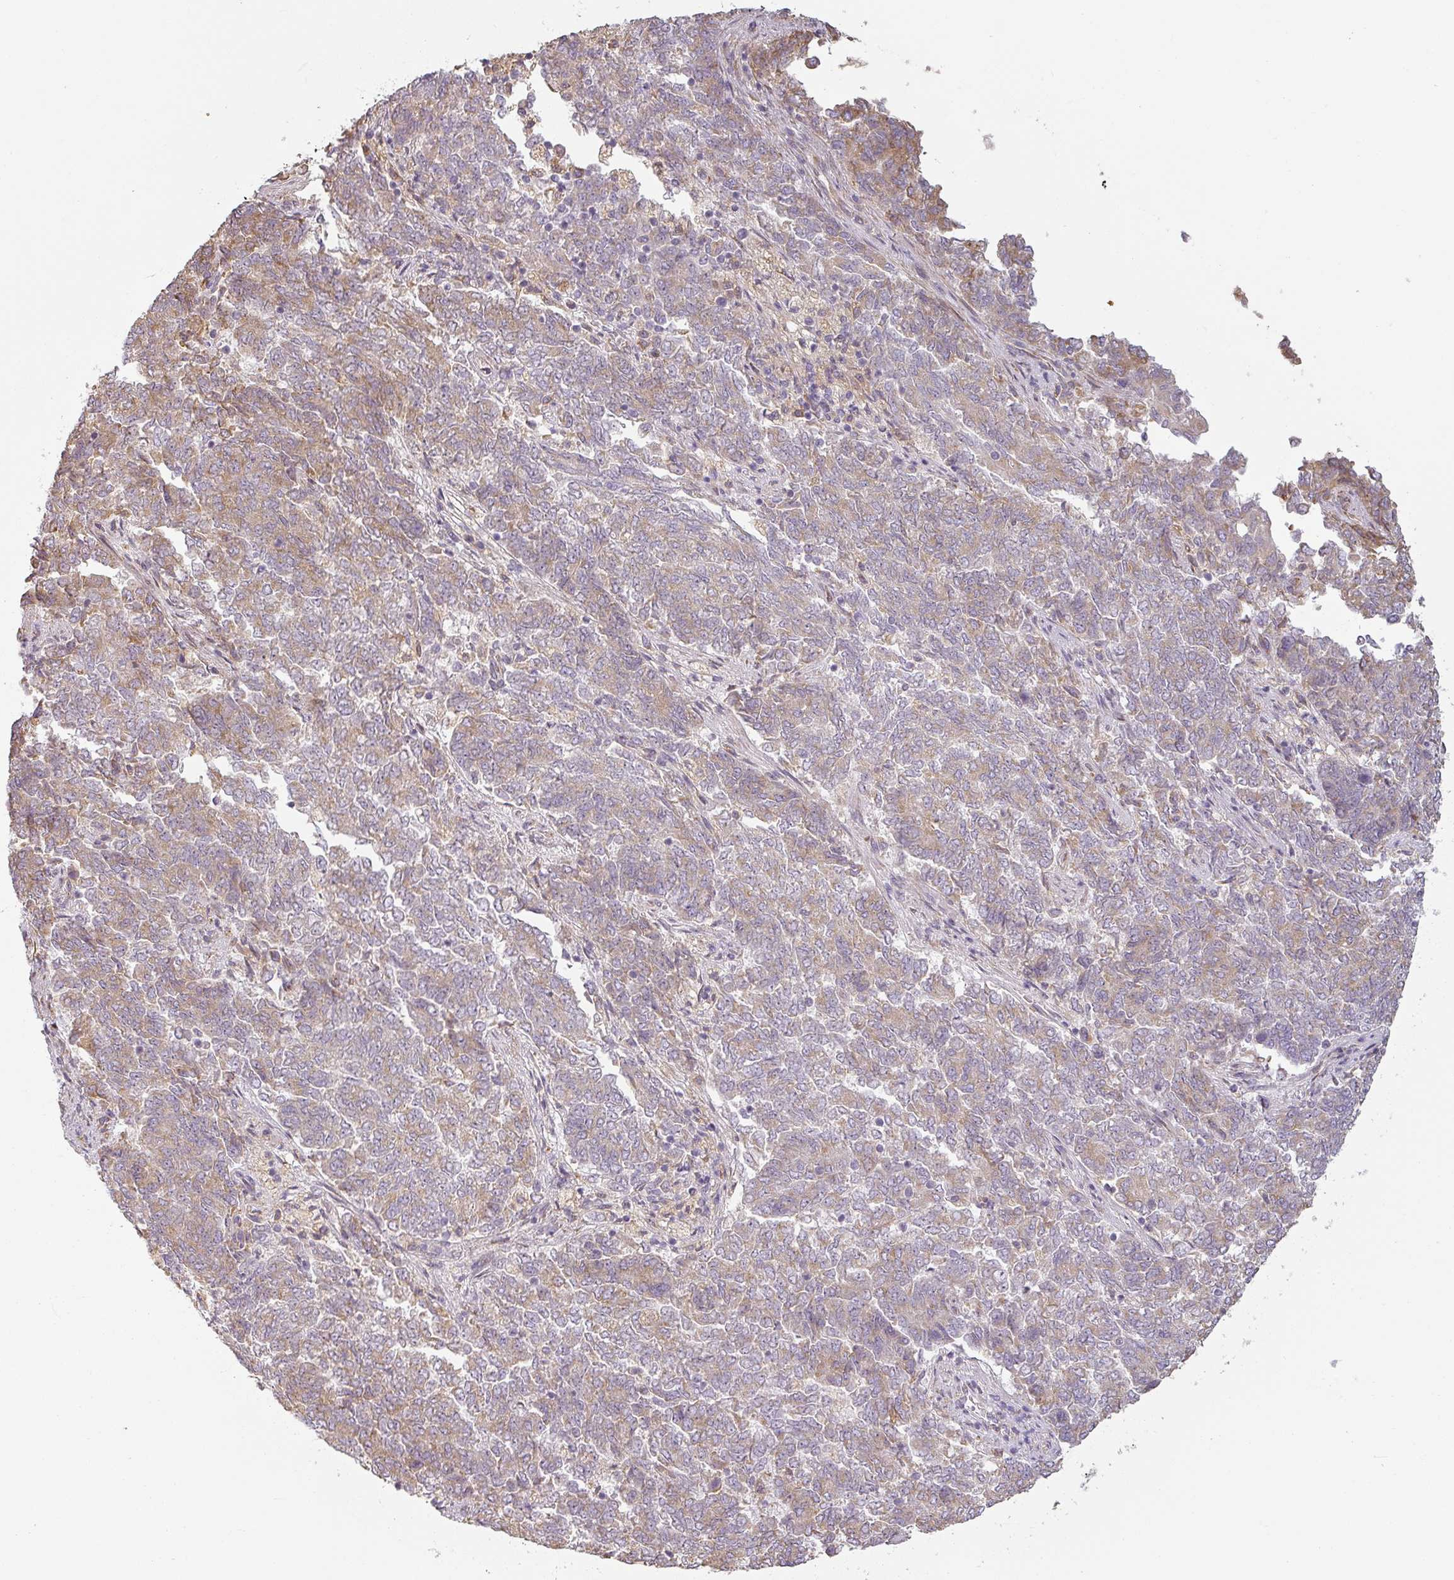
{"staining": {"intensity": "weak", "quantity": "25%-75%", "location": "cytoplasmic/membranous"}, "tissue": "endometrial cancer", "cell_type": "Tumor cells", "image_type": "cancer", "snomed": [{"axis": "morphology", "description": "Adenocarcinoma, NOS"}, {"axis": "topography", "description": "Endometrium"}], "caption": "There is low levels of weak cytoplasmic/membranous expression in tumor cells of endometrial cancer (adenocarcinoma), as demonstrated by immunohistochemical staining (brown color).", "gene": "CCDC144A", "patient": {"sex": "female", "age": 80}}